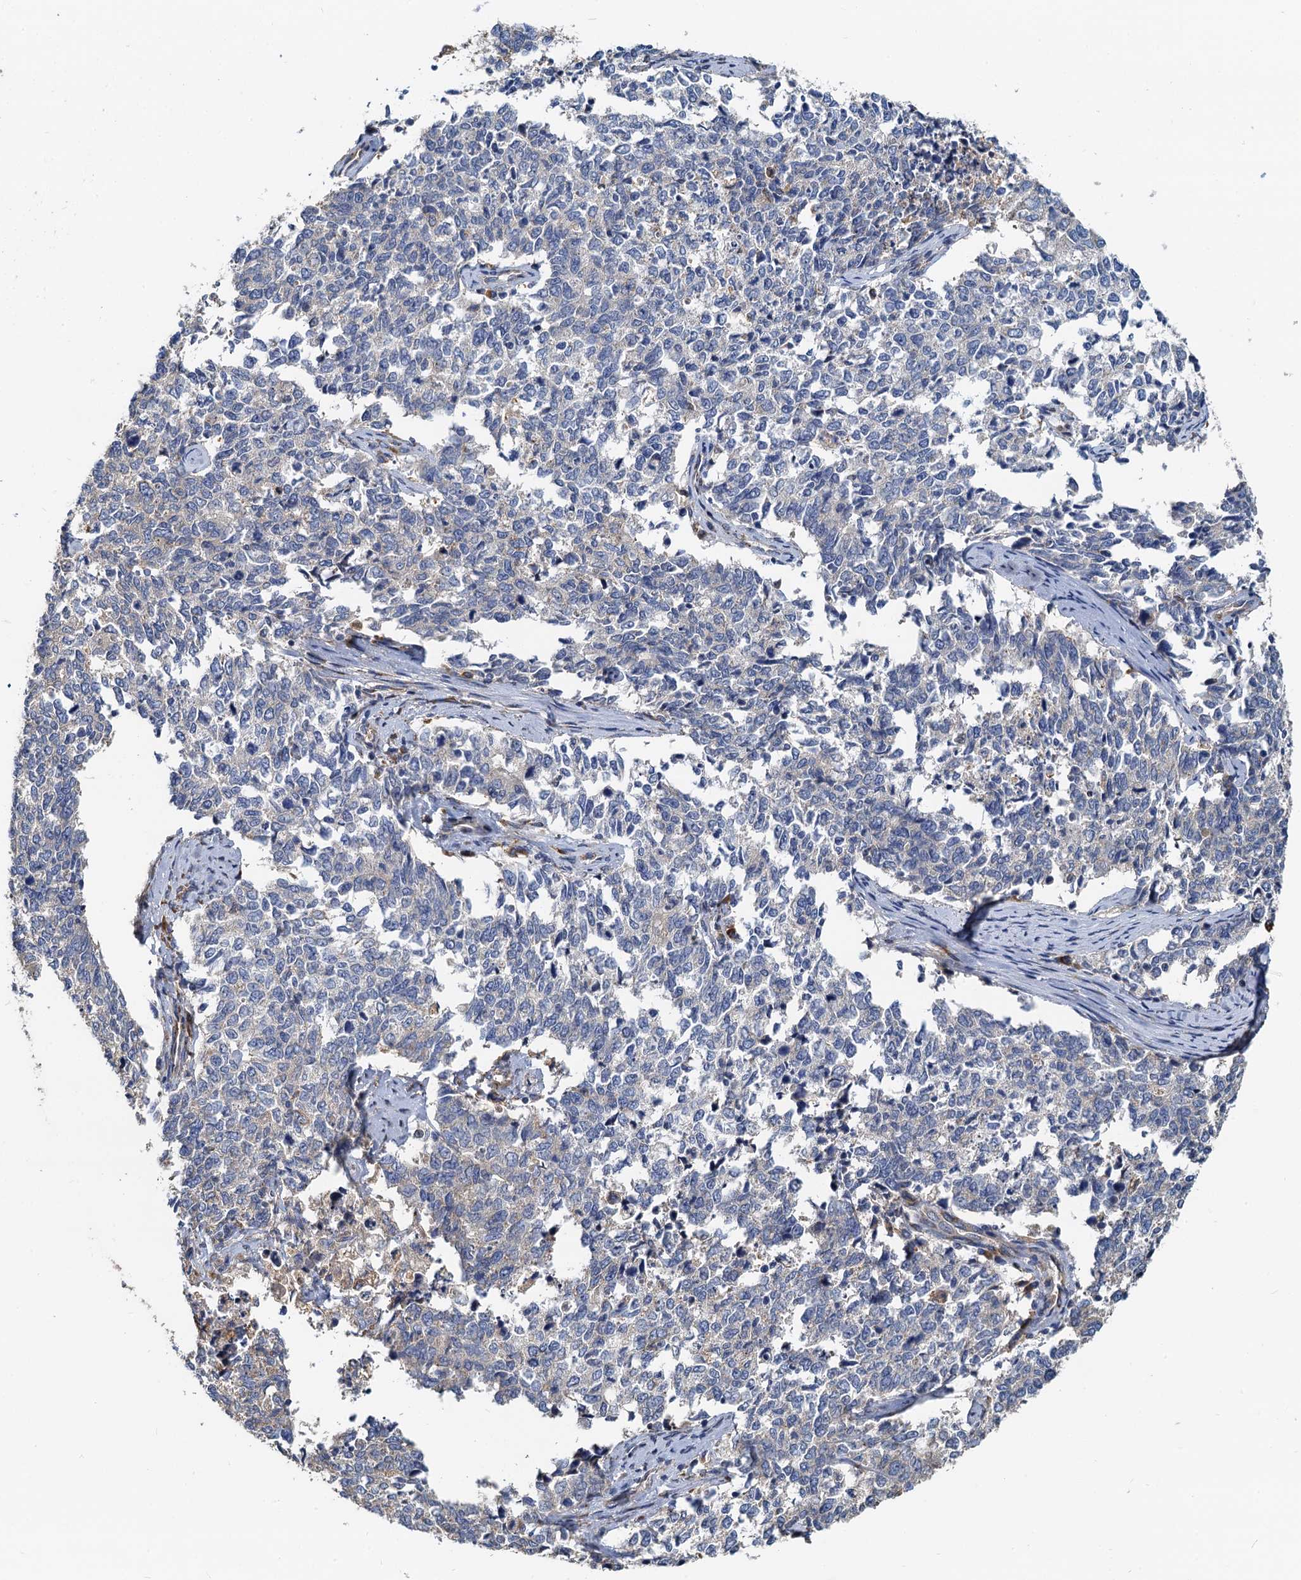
{"staining": {"intensity": "weak", "quantity": "<25%", "location": "cytoplasmic/membranous"}, "tissue": "cervical cancer", "cell_type": "Tumor cells", "image_type": "cancer", "snomed": [{"axis": "morphology", "description": "Squamous cell carcinoma, NOS"}, {"axis": "topography", "description": "Cervix"}], "caption": "Immunohistochemistry of cervical squamous cell carcinoma demonstrates no staining in tumor cells. (DAB (3,3'-diaminobenzidine) immunohistochemistry (IHC) visualized using brightfield microscopy, high magnification).", "gene": "NKAPD1", "patient": {"sex": "female", "age": 63}}